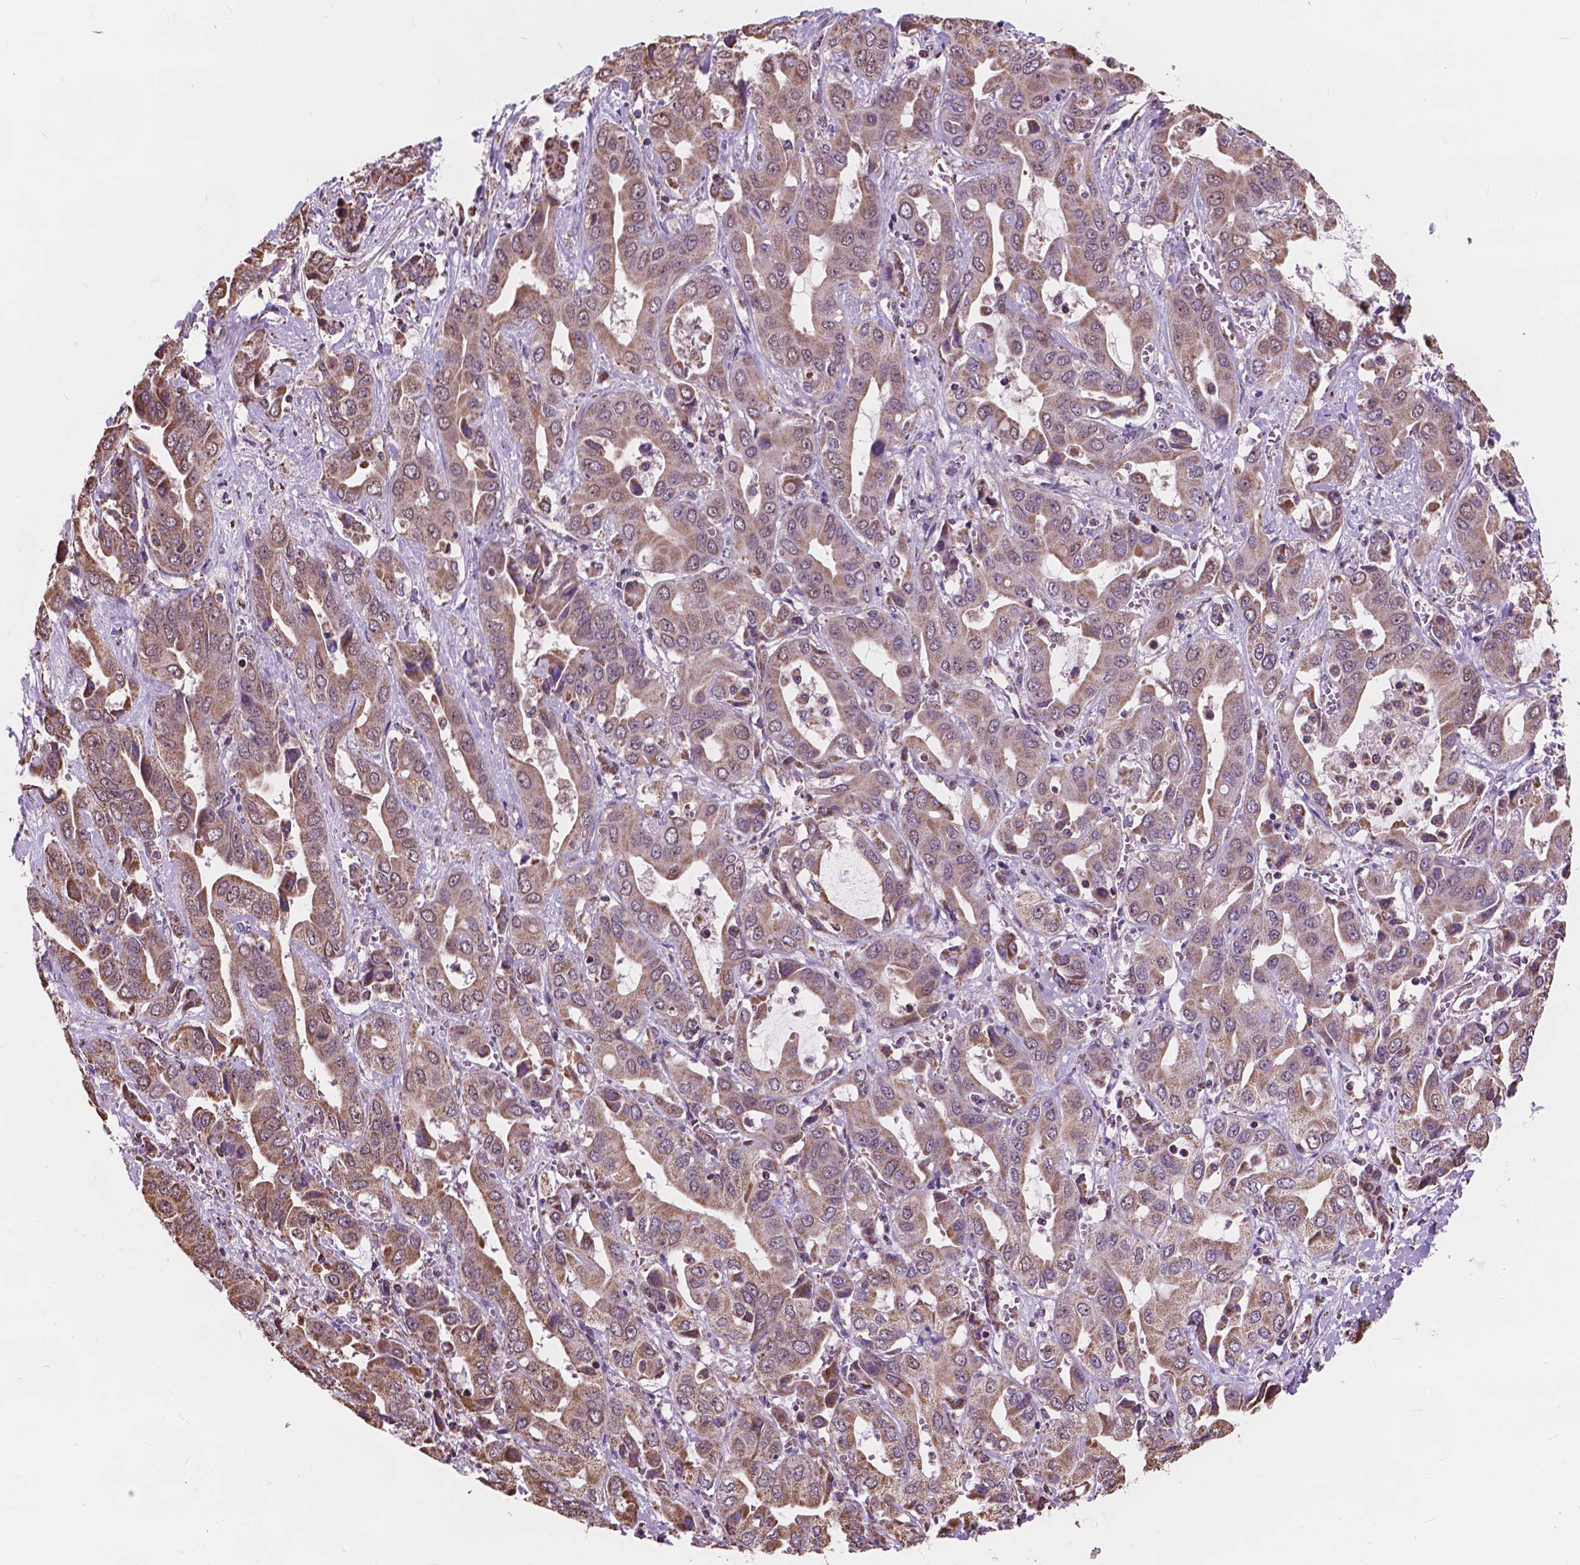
{"staining": {"intensity": "moderate", "quantity": ">75%", "location": "cytoplasmic/membranous,nuclear"}, "tissue": "liver cancer", "cell_type": "Tumor cells", "image_type": "cancer", "snomed": [{"axis": "morphology", "description": "Cholangiocarcinoma"}, {"axis": "topography", "description": "Liver"}], "caption": "Liver cancer stained with a brown dye exhibits moderate cytoplasmic/membranous and nuclear positive staining in about >75% of tumor cells.", "gene": "SCOC", "patient": {"sex": "female", "age": 52}}